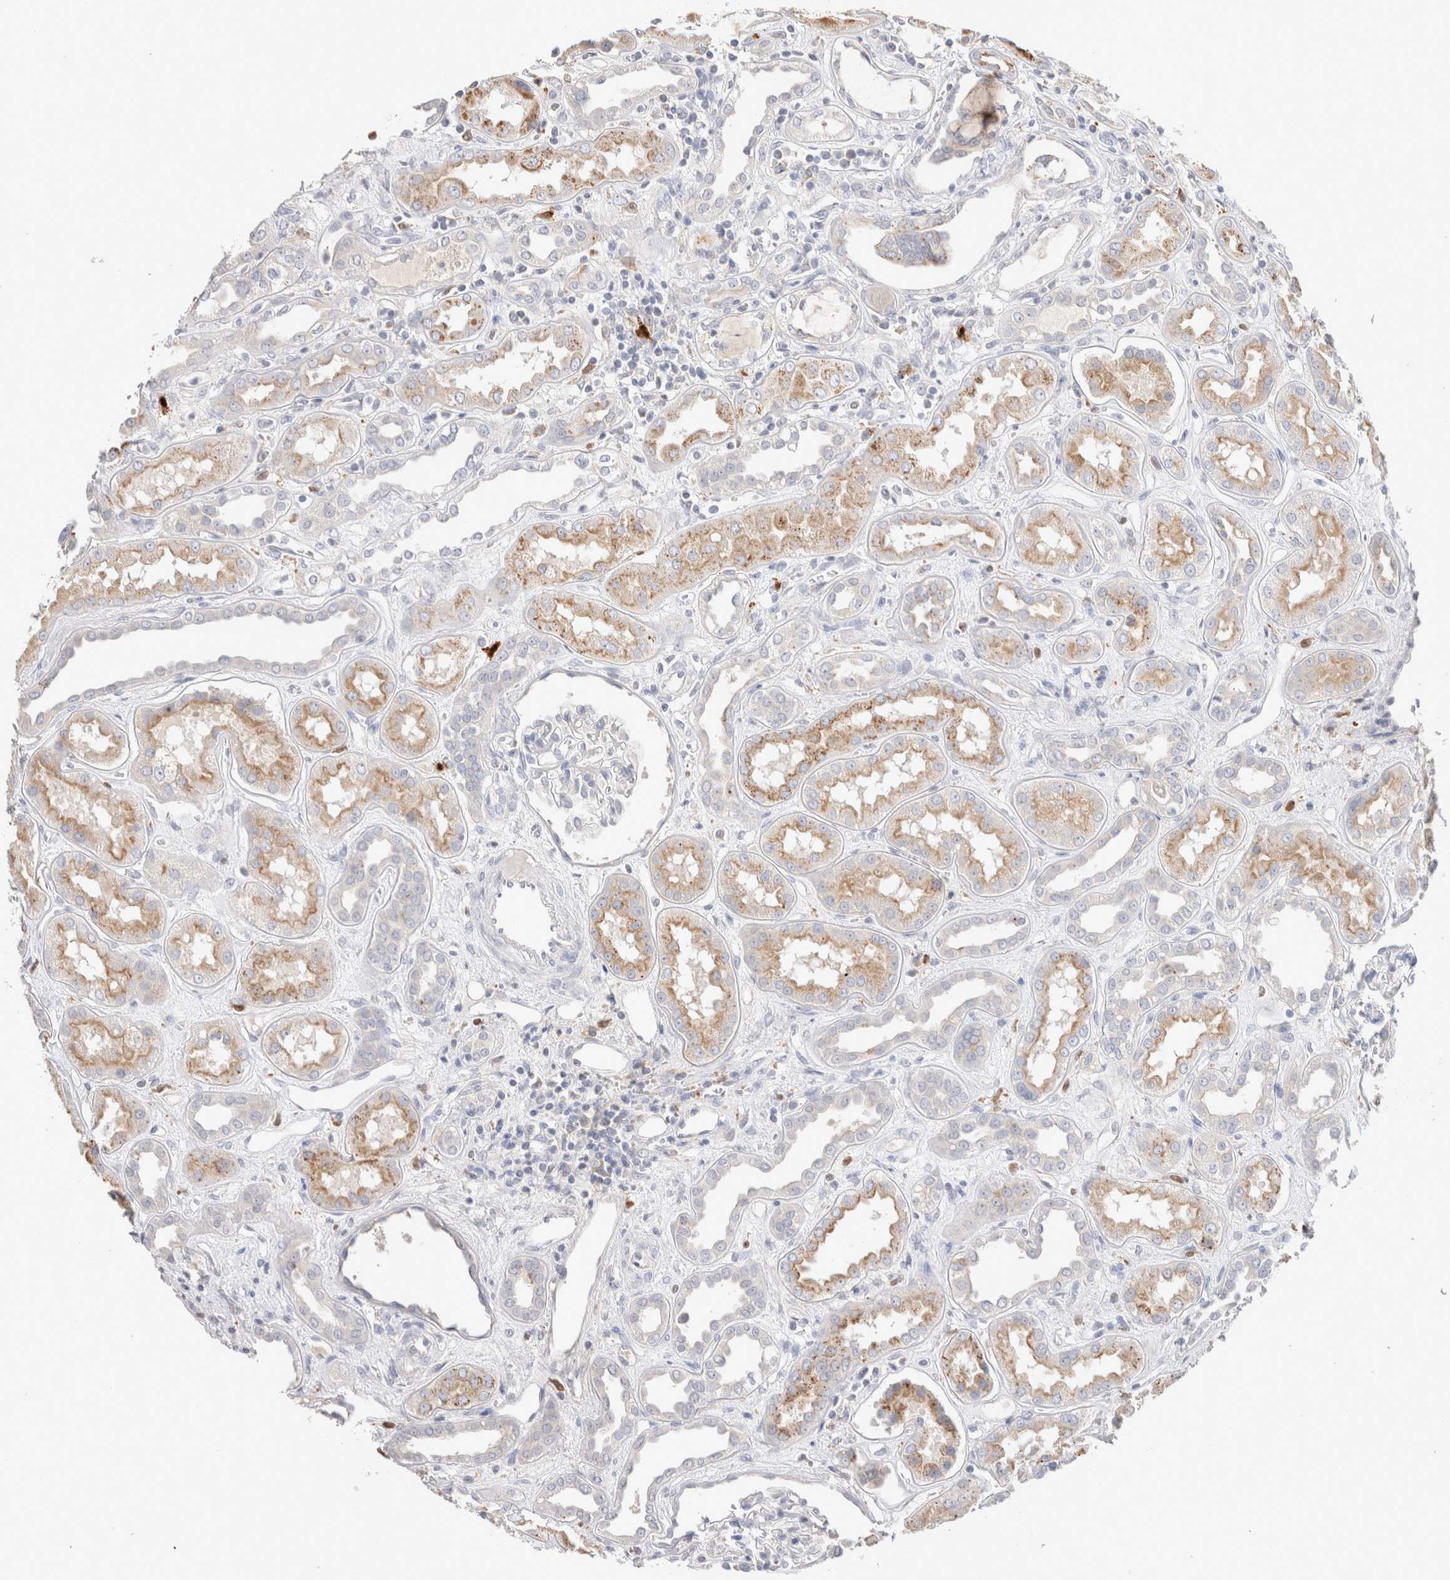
{"staining": {"intensity": "negative", "quantity": "none", "location": "none"}, "tissue": "kidney", "cell_type": "Cells in glomeruli", "image_type": "normal", "snomed": [{"axis": "morphology", "description": "Normal tissue, NOS"}, {"axis": "topography", "description": "Kidney"}], "caption": "Immunohistochemical staining of benign kidney displays no significant positivity in cells in glomeruli.", "gene": "HPGDS", "patient": {"sex": "male", "age": 59}}